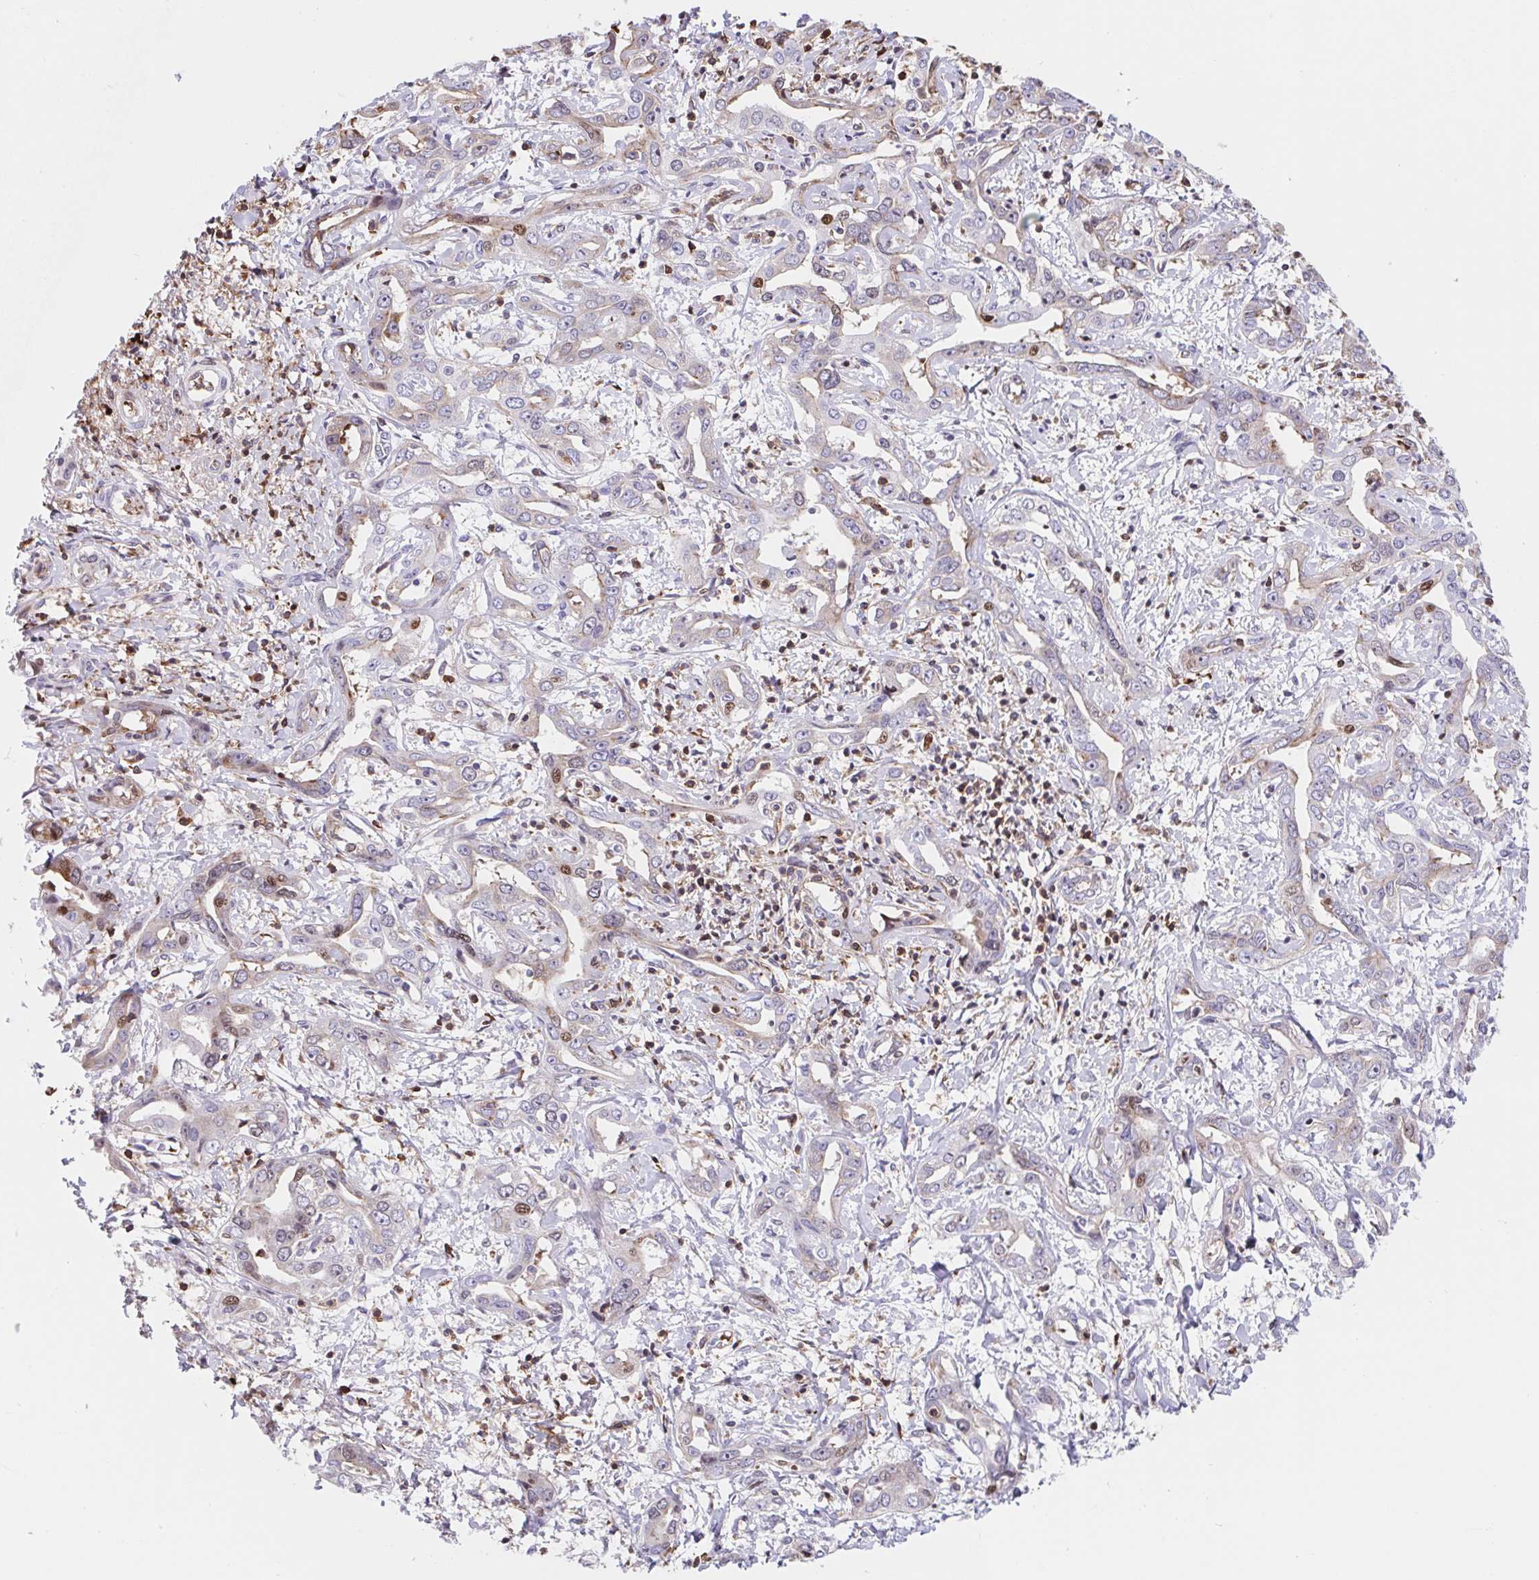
{"staining": {"intensity": "negative", "quantity": "none", "location": "none"}, "tissue": "liver cancer", "cell_type": "Tumor cells", "image_type": "cancer", "snomed": [{"axis": "morphology", "description": "Cholangiocarcinoma"}, {"axis": "topography", "description": "Liver"}], "caption": "Liver cancer stained for a protein using immunohistochemistry shows no staining tumor cells.", "gene": "TPRG1", "patient": {"sex": "male", "age": 59}}